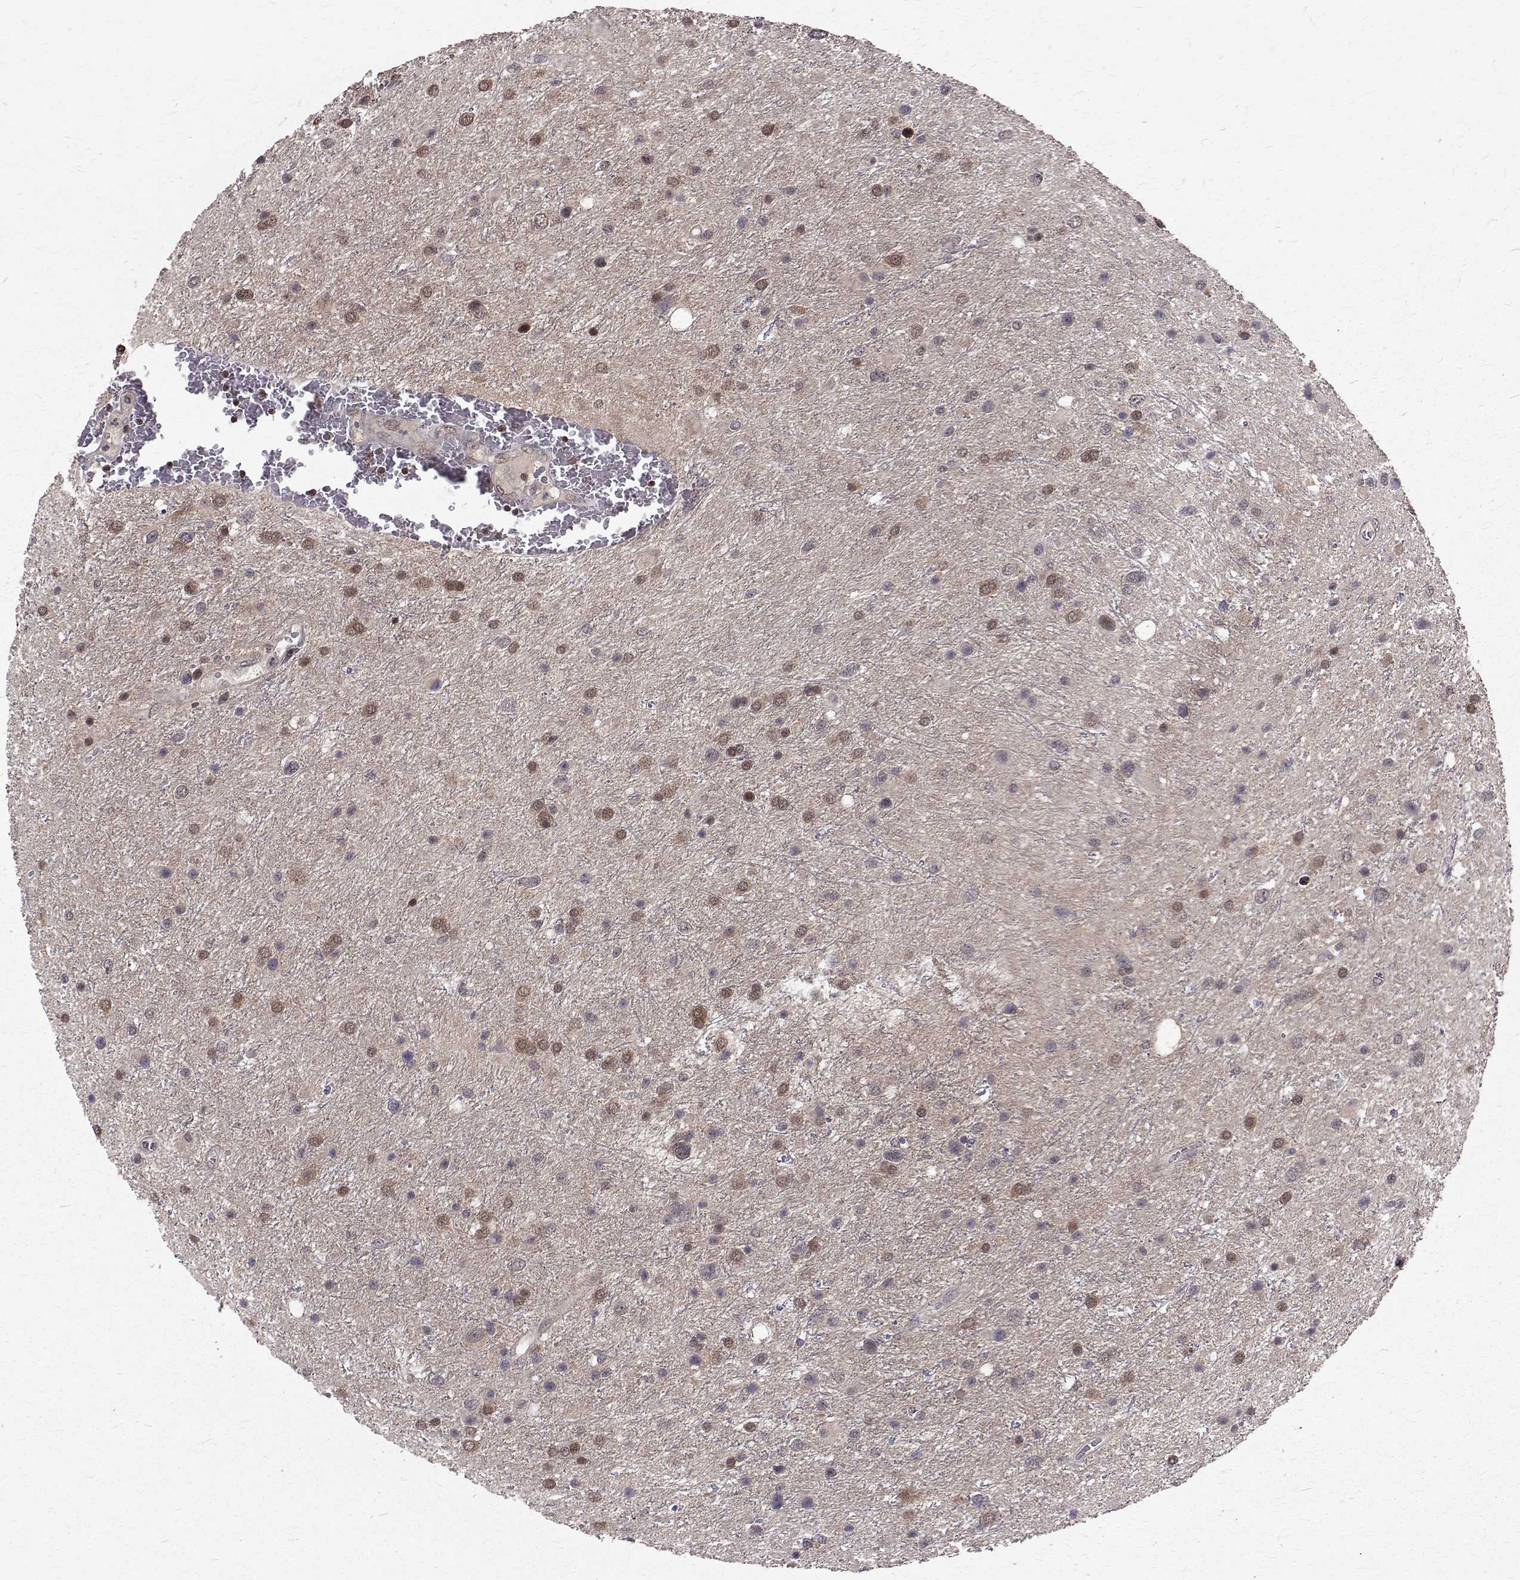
{"staining": {"intensity": "moderate", "quantity": "<25%", "location": "nuclear"}, "tissue": "glioma", "cell_type": "Tumor cells", "image_type": "cancer", "snomed": [{"axis": "morphology", "description": "Glioma, malignant, Low grade"}, {"axis": "topography", "description": "Brain"}], "caption": "High-magnification brightfield microscopy of glioma stained with DAB (3,3'-diaminobenzidine) (brown) and counterstained with hematoxylin (blue). tumor cells exhibit moderate nuclear positivity is seen in approximately<25% of cells.", "gene": "NIF3L1", "patient": {"sex": "female", "age": 32}}